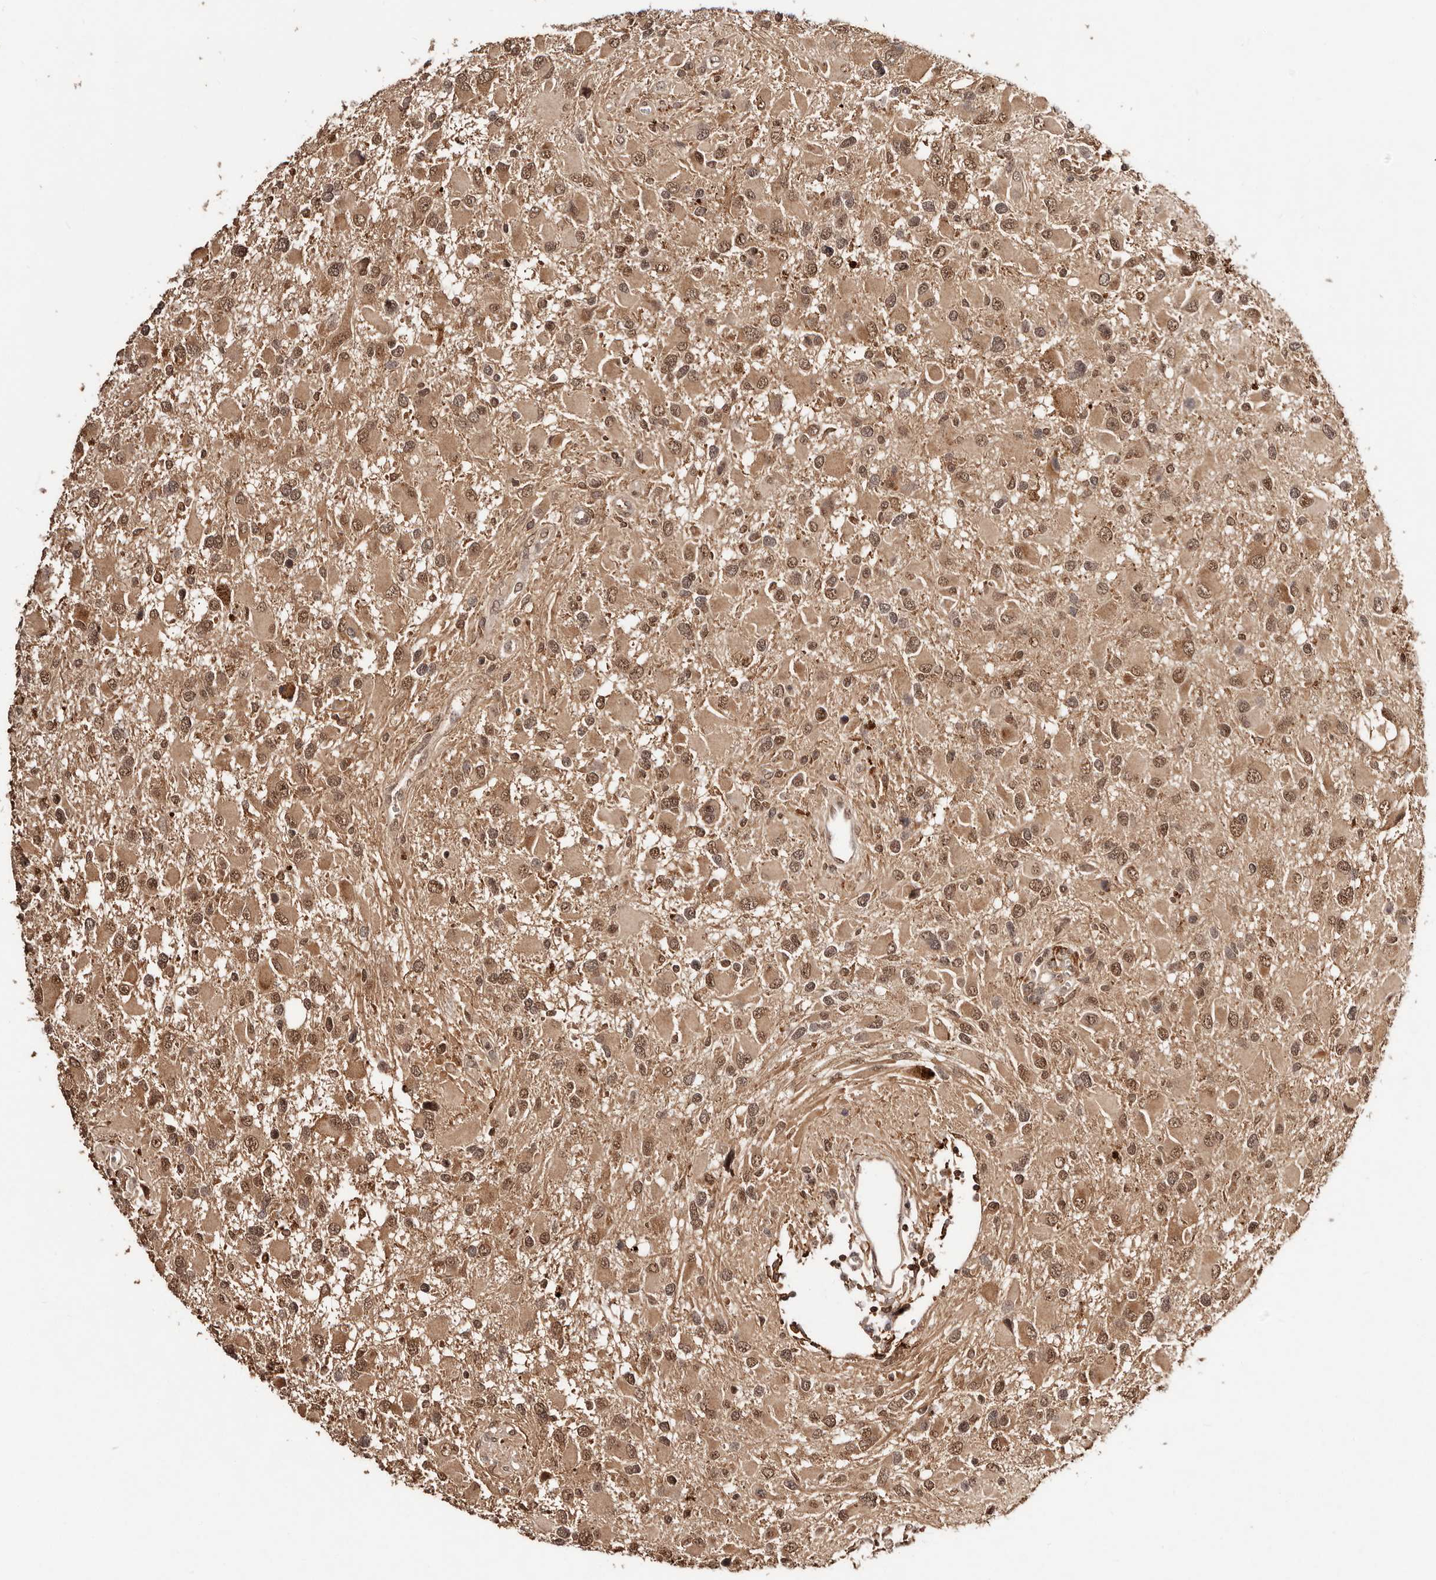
{"staining": {"intensity": "moderate", "quantity": ">75%", "location": "cytoplasmic/membranous,nuclear"}, "tissue": "glioma", "cell_type": "Tumor cells", "image_type": "cancer", "snomed": [{"axis": "morphology", "description": "Glioma, malignant, High grade"}, {"axis": "topography", "description": "Brain"}], "caption": "Moderate cytoplasmic/membranous and nuclear protein positivity is appreciated in about >75% of tumor cells in malignant high-grade glioma.", "gene": "BICRAL", "patient": {"sex": "male", "age": 53}}